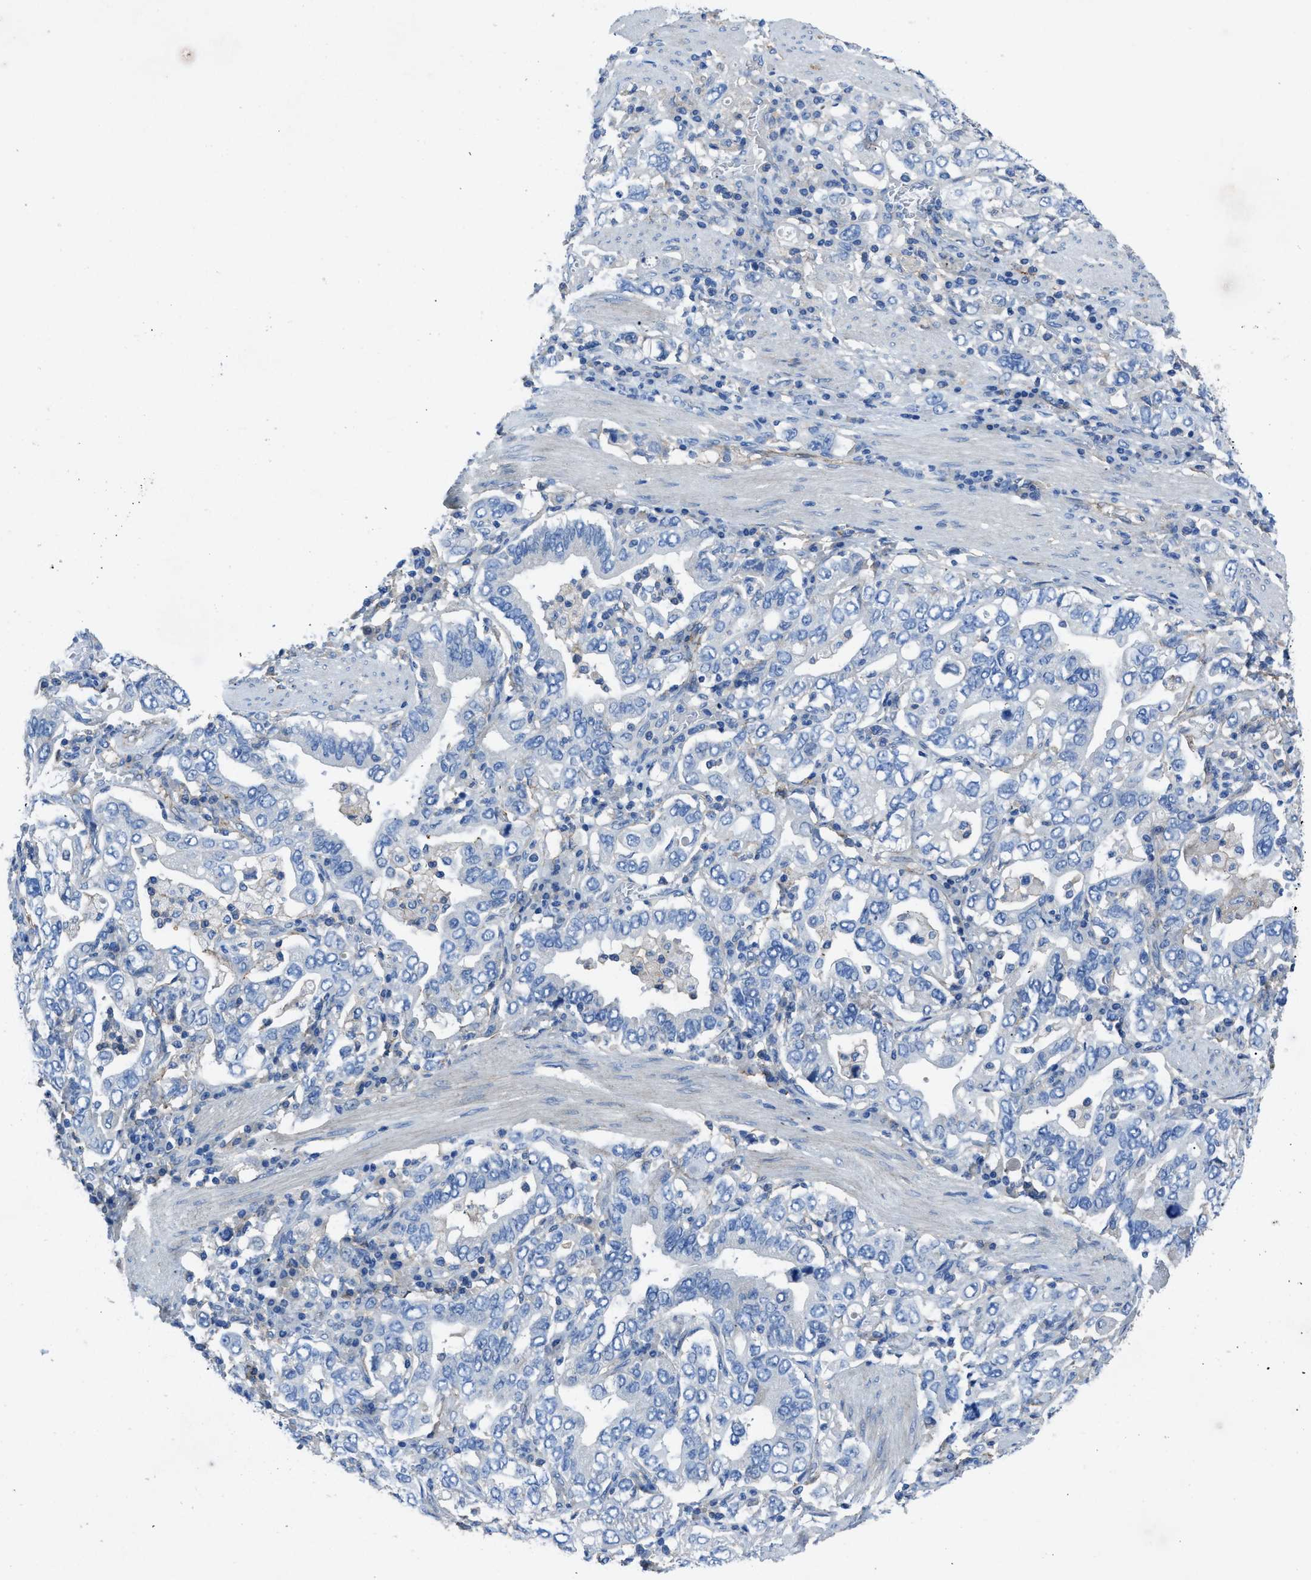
{"staining": {"intensity": "negative", "quantity": "none", "location": "none"}, "tissue": "stomach cancer", "cell_type": "Tumor cells", "image_type": "cancer", "snomed": [{"axis": "morphology", "description": "Adenocarcinoma, NOS"}, {"axis": "topography", "description": "Stomach, upper"}], "caption": "Tumor cells are negative for brown protein staining in stomach cancer (adenocarcinoma).", "gene": "PTGFRN", "patient": {"sex": "male", "age": 62}}